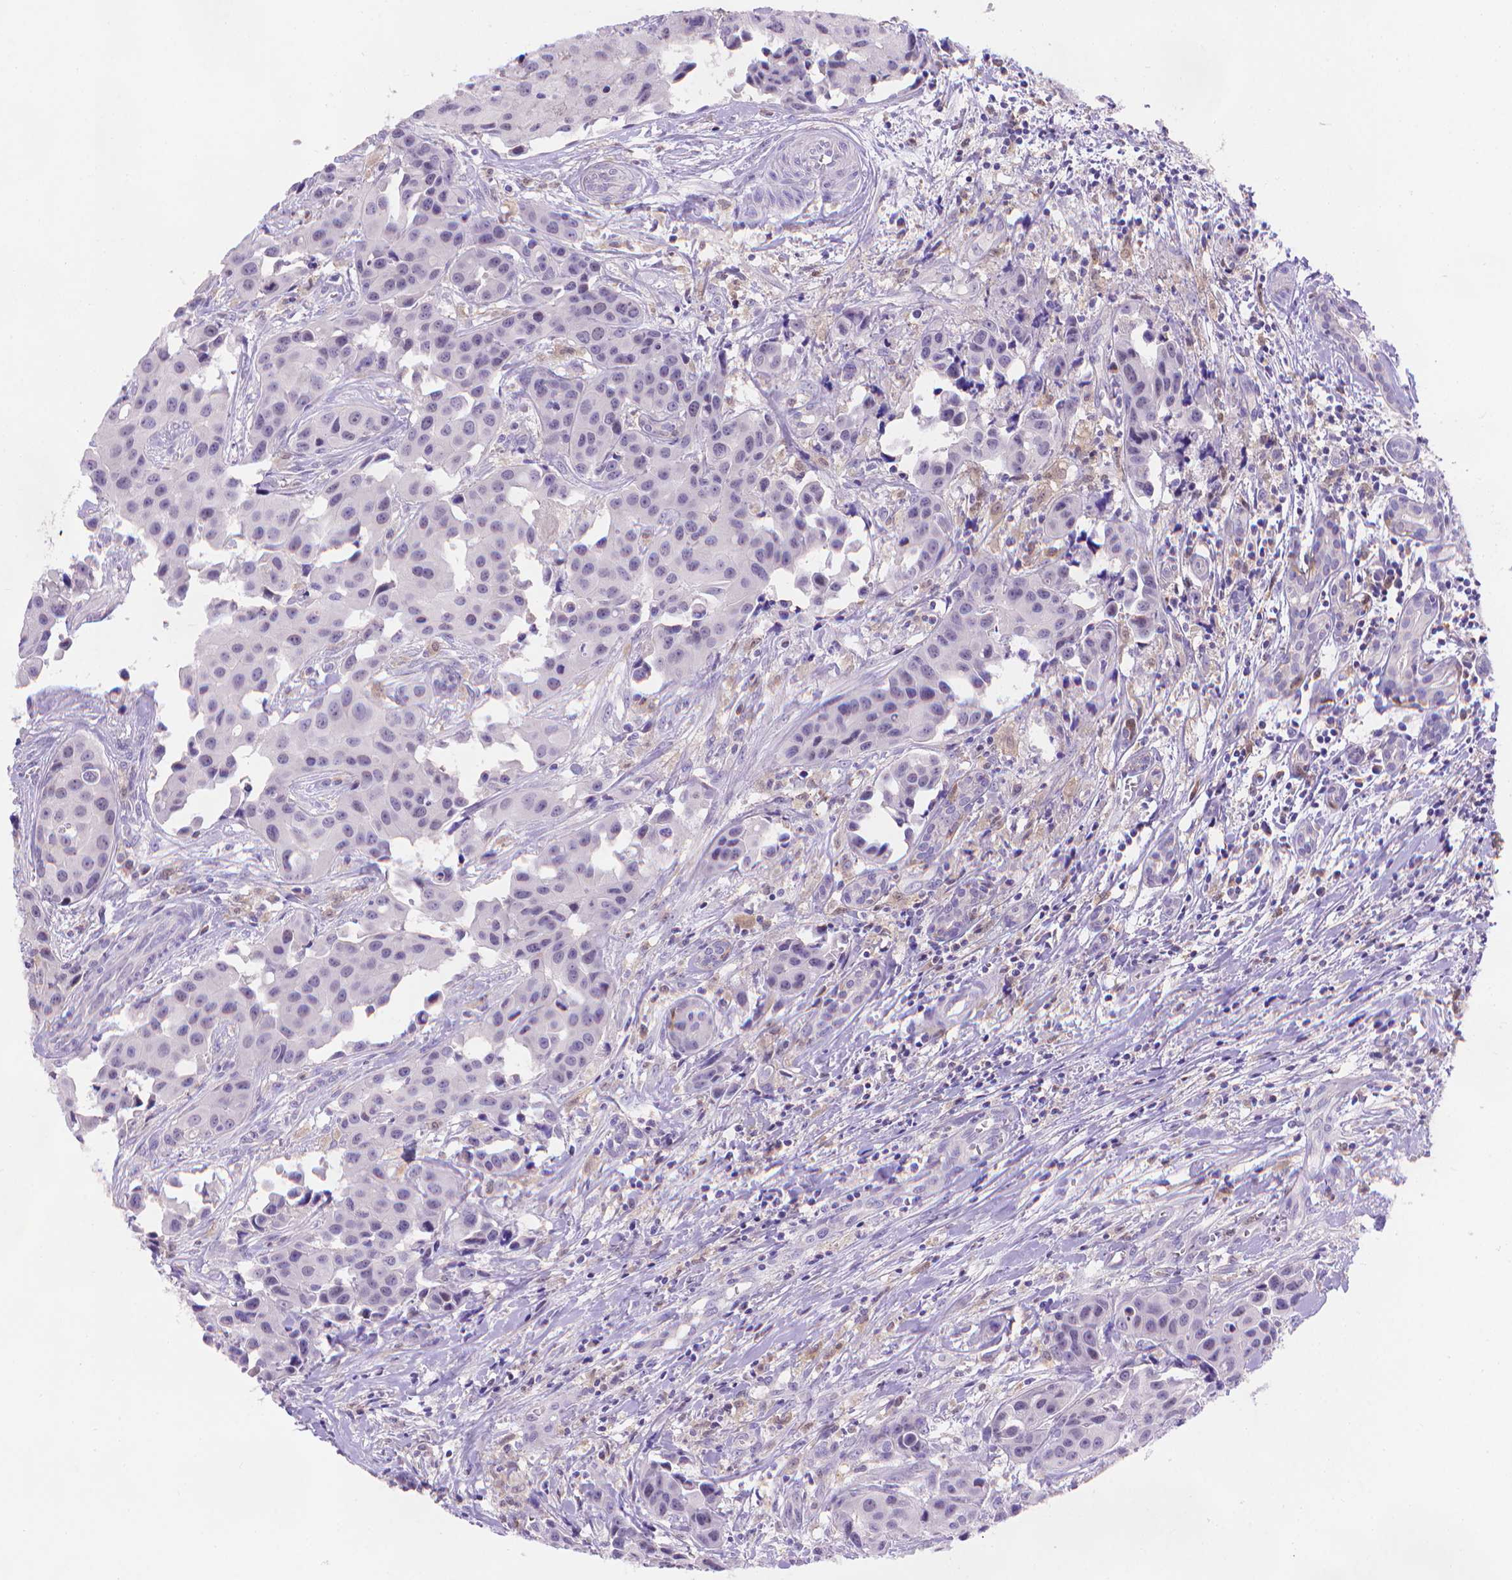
{"staining": {"intensity": "negative", "quantity": "none", "location": "none"}, "tissue": "head and neck cancer", "cell_type": "Tumor cells", "image_type": "cancer", "snomed": [{"axis": "morphology", "description": "Adenocarcinoma, NOS"}, {"axis": "topography", "description": "Head-Neck"}], "caption": "Photomicrograph shows no protein positivity in tumor cells of head and neck adenocarcinoma tissue. The staining was performed using DAB to visualize the protein expression in brown, while the nuclei were stained in blue with hematoxylin (Magnification: 20x).", "gene": "FGD2", "patient": {"sex": "male", "age": 76}}